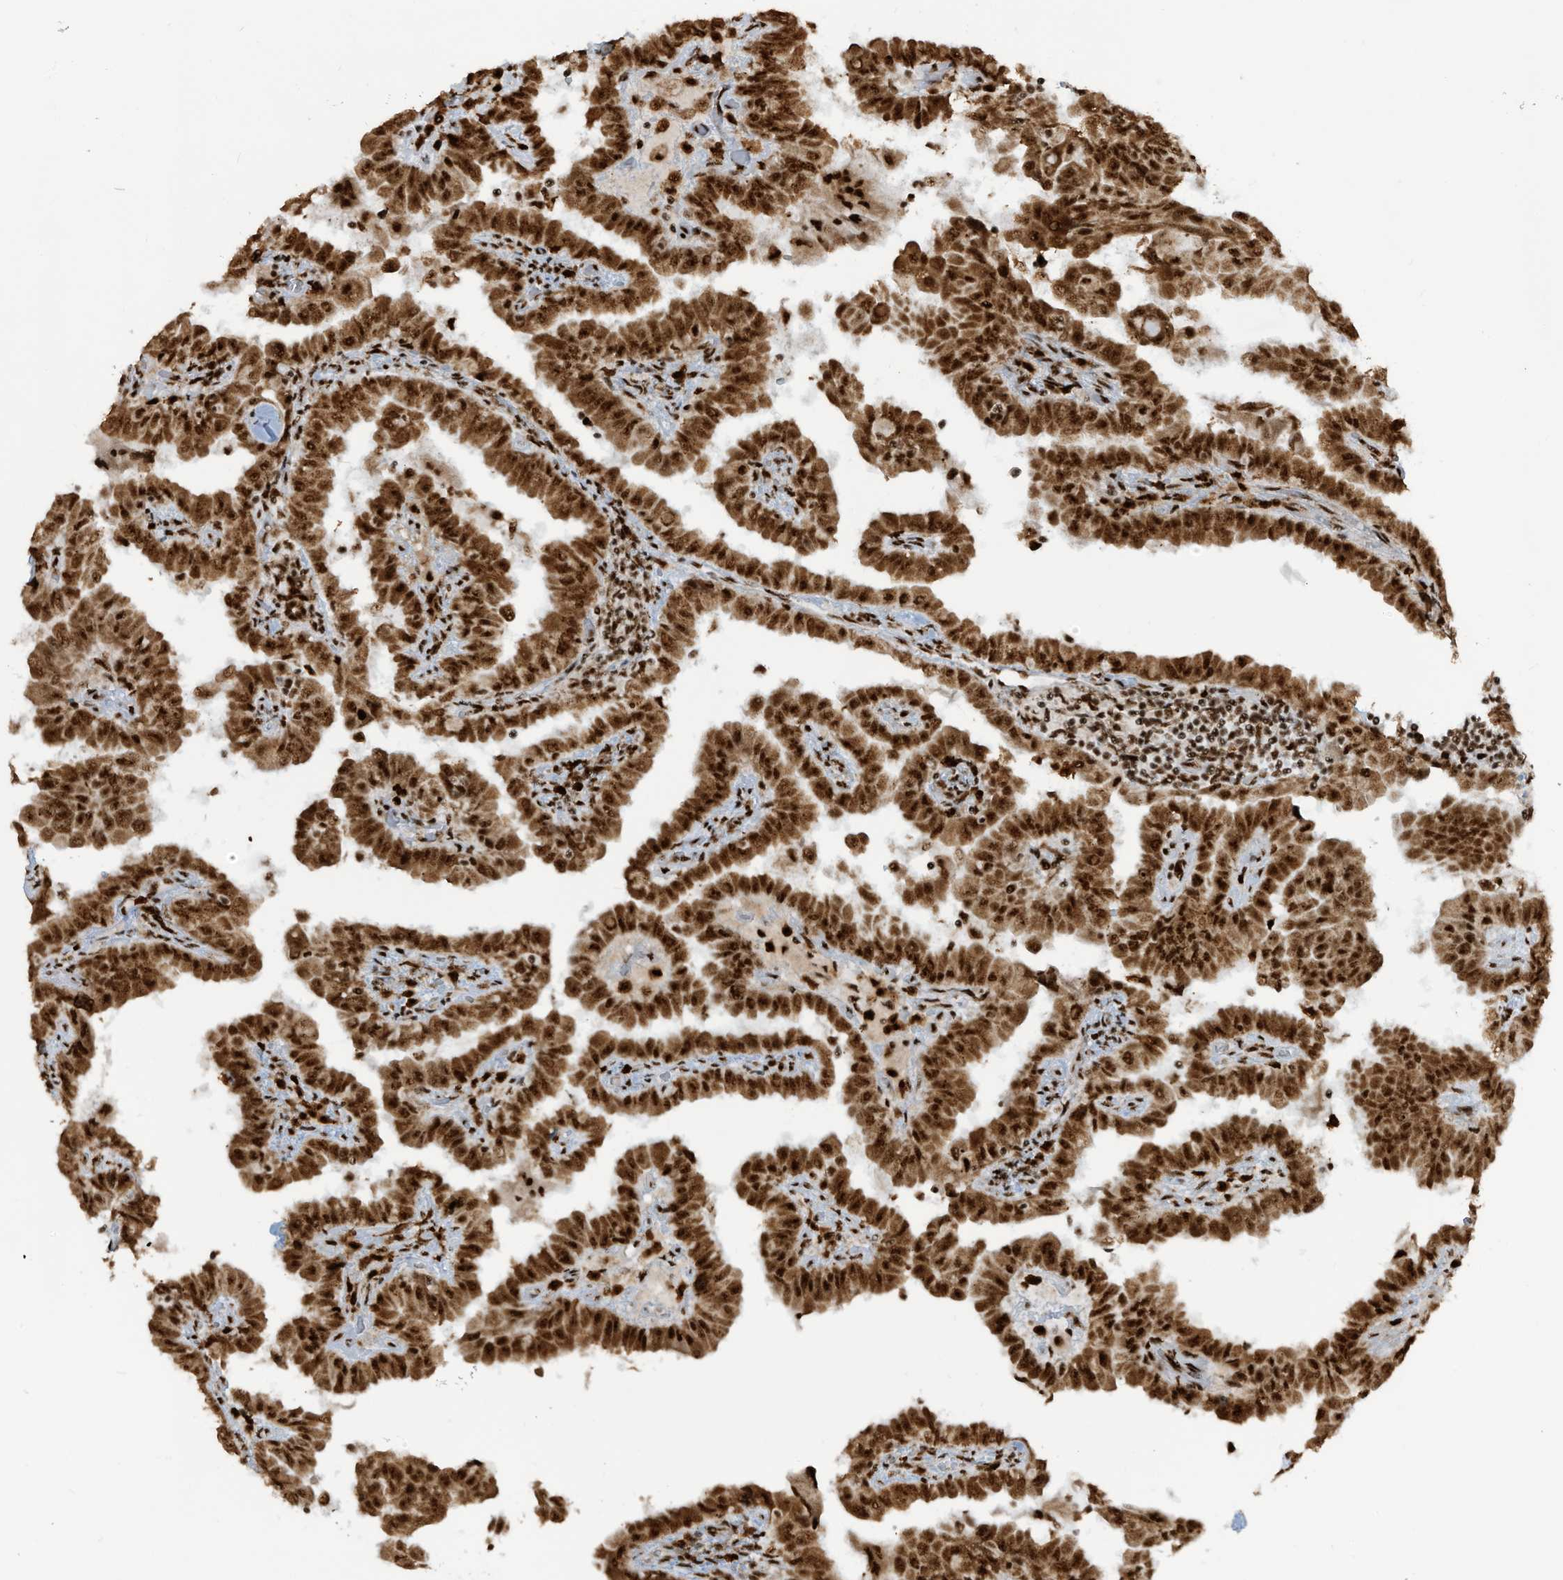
{"staining": {"intensity": "strong", "quantity": ">75%", "location": "cytoplasmic/membranous,nuclear"}, "tissue": "thyroid cancer", "cell_type": "Tumor cells", "image_type": "cancer", "snomed": [{"axis": "morphology", "description": "Papillary adenocarcinoma, NOS"}, {"axis": "topography", "description": "Thyroid gland"}], "caption": "An immunohistochemistry (IHC) micrograph of tumor tissue is shown. Protein staining in brown shows strong cytoplasmic/membranous and nuclear positivity in thyroid papillary adenocarcinoma within tumor cells.", "gene": "LBH", "patient": {"sex": "male", "age": 33}}